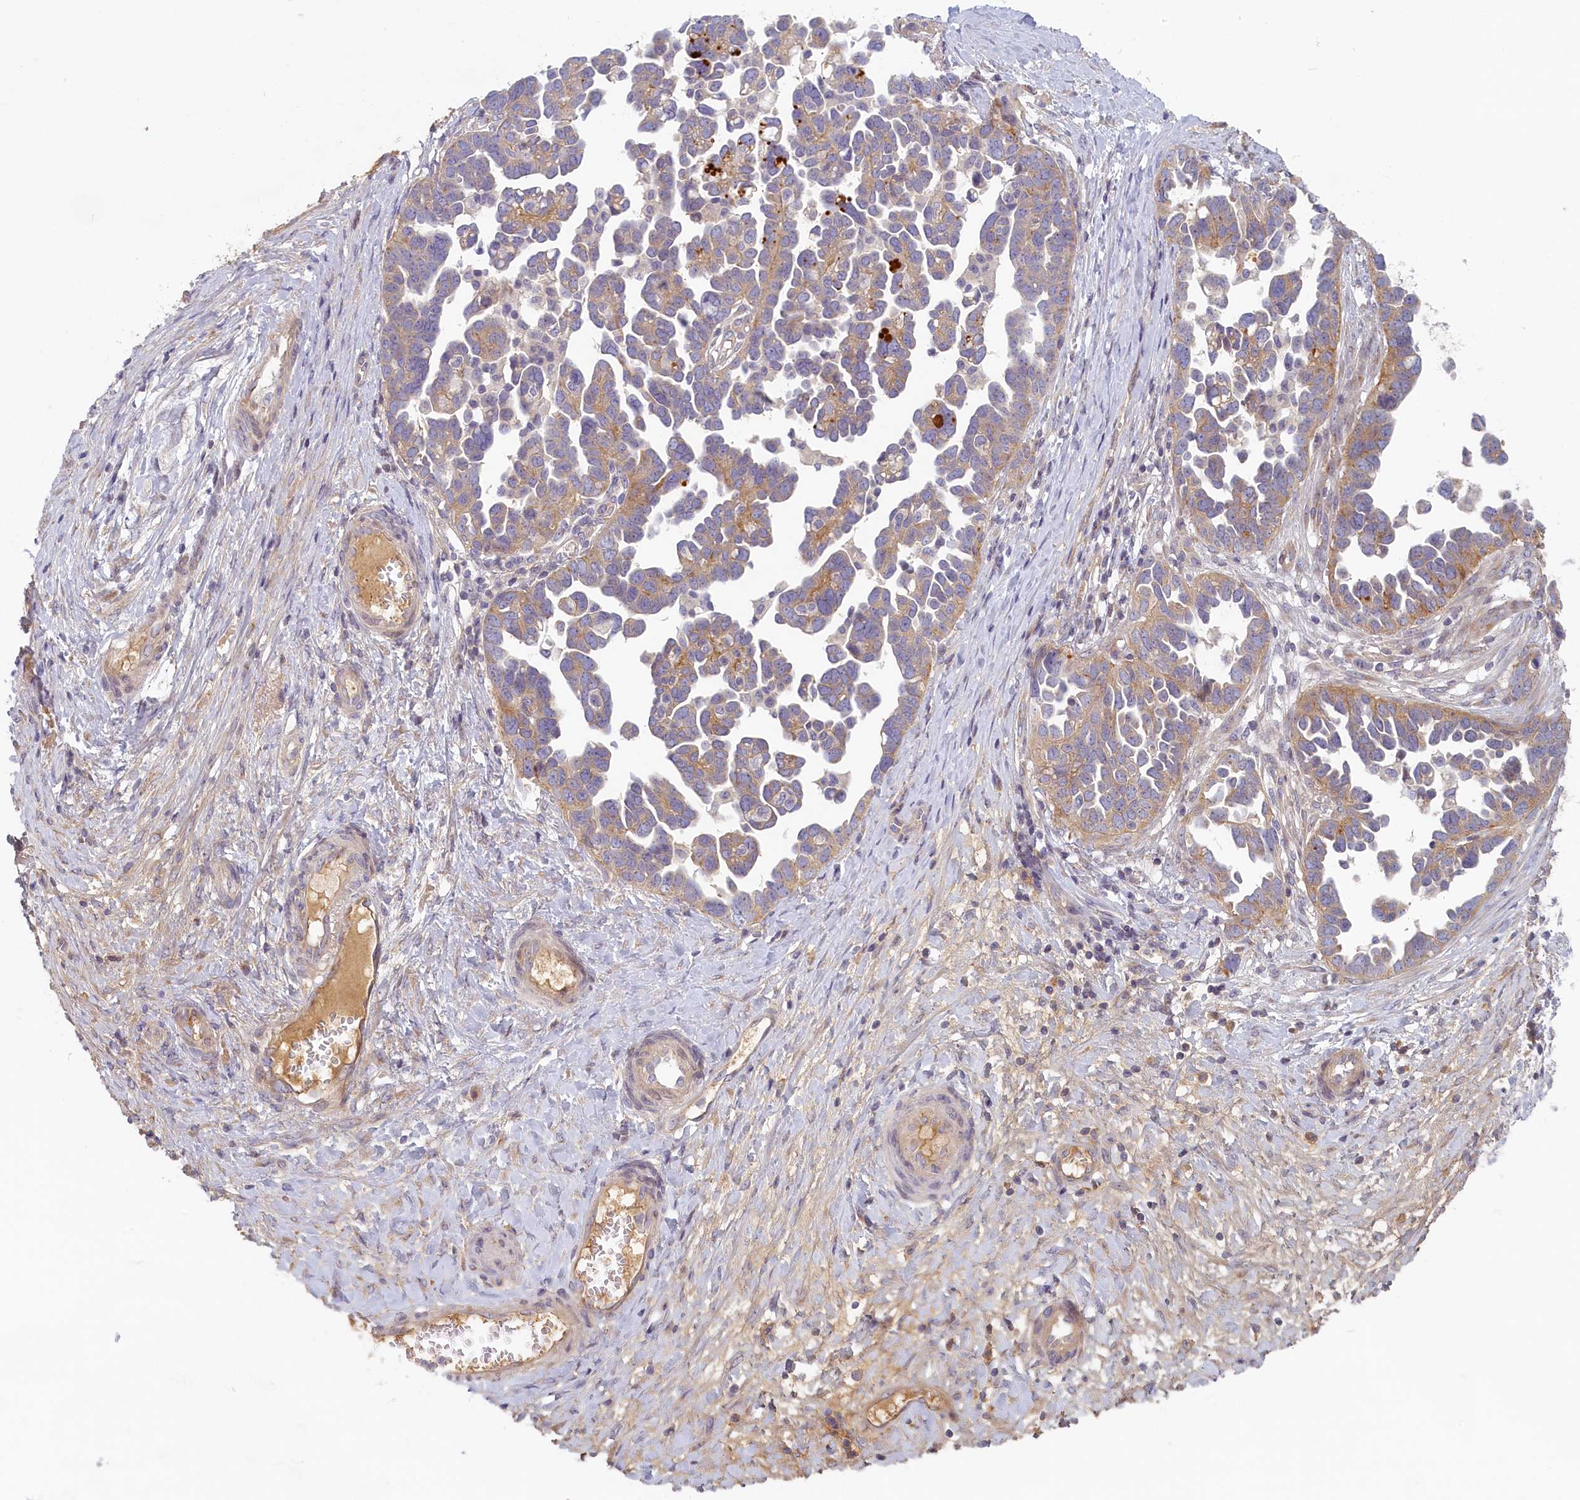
{"staining": {"intensity": "weak", "quantity": "25%-75%", "location": "cytoplasmic/membranous"}, "tissue": "ovarian cancer", "cell_type": "Tumor cells", "image_type": "cancer", "snomed": [{"axis": "morphology", "description": "Cystadenocarcinoma, serous, NOS"}, {"axis": "topography", "description": "Ovary"}], "caption": "Immunohistochemistry (DAB) staining of human ovarian cancer reveals weak cytoplasmic/membranous protein expression in approximately 25%-75% of tumor cells. The protein is shown in brown color, while the nuclei are stained blue.", "gene": "STX16", "patient": {"sex": "female", "age": 54}}